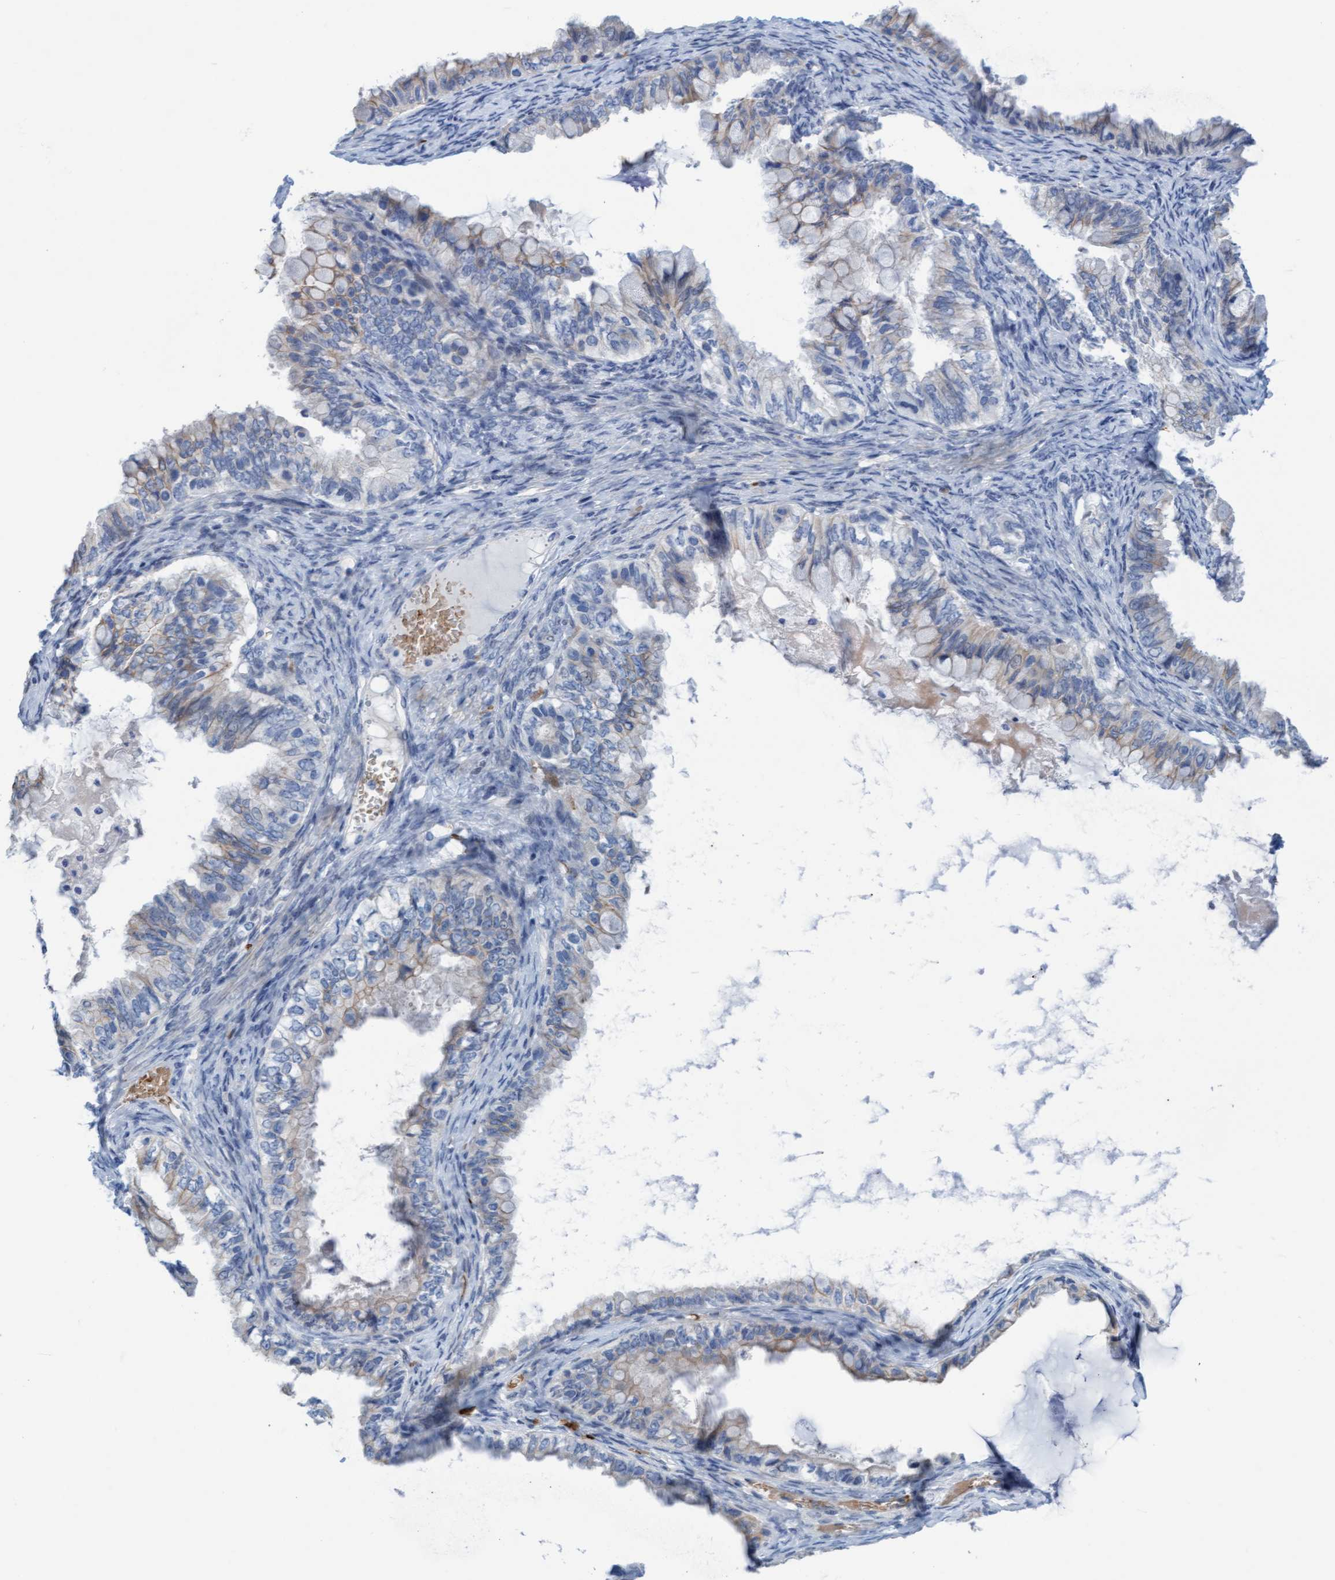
{"staining": {"intensity": "weak", "quantity": "25%-75%", "location": "cytoplasmic/membranous"}, "tissue": "ovarian cancer", "cell_type": "Tumor cells", "image_type": "cancer", "snomed": [{"axis": "morphology", "description": "Cystadenocarcinoma, mucinous, NOS"}, {"axis": "topography", "description": "Ovary"}], "caption": "Brown immunohistochemical staining in ovarian cancer reveals weak cytoplasmic/membranous staining in about 25%-75% of tumor cells.", "gene": "P2RX5", "patient": {"sex": "female", "age": 80}}